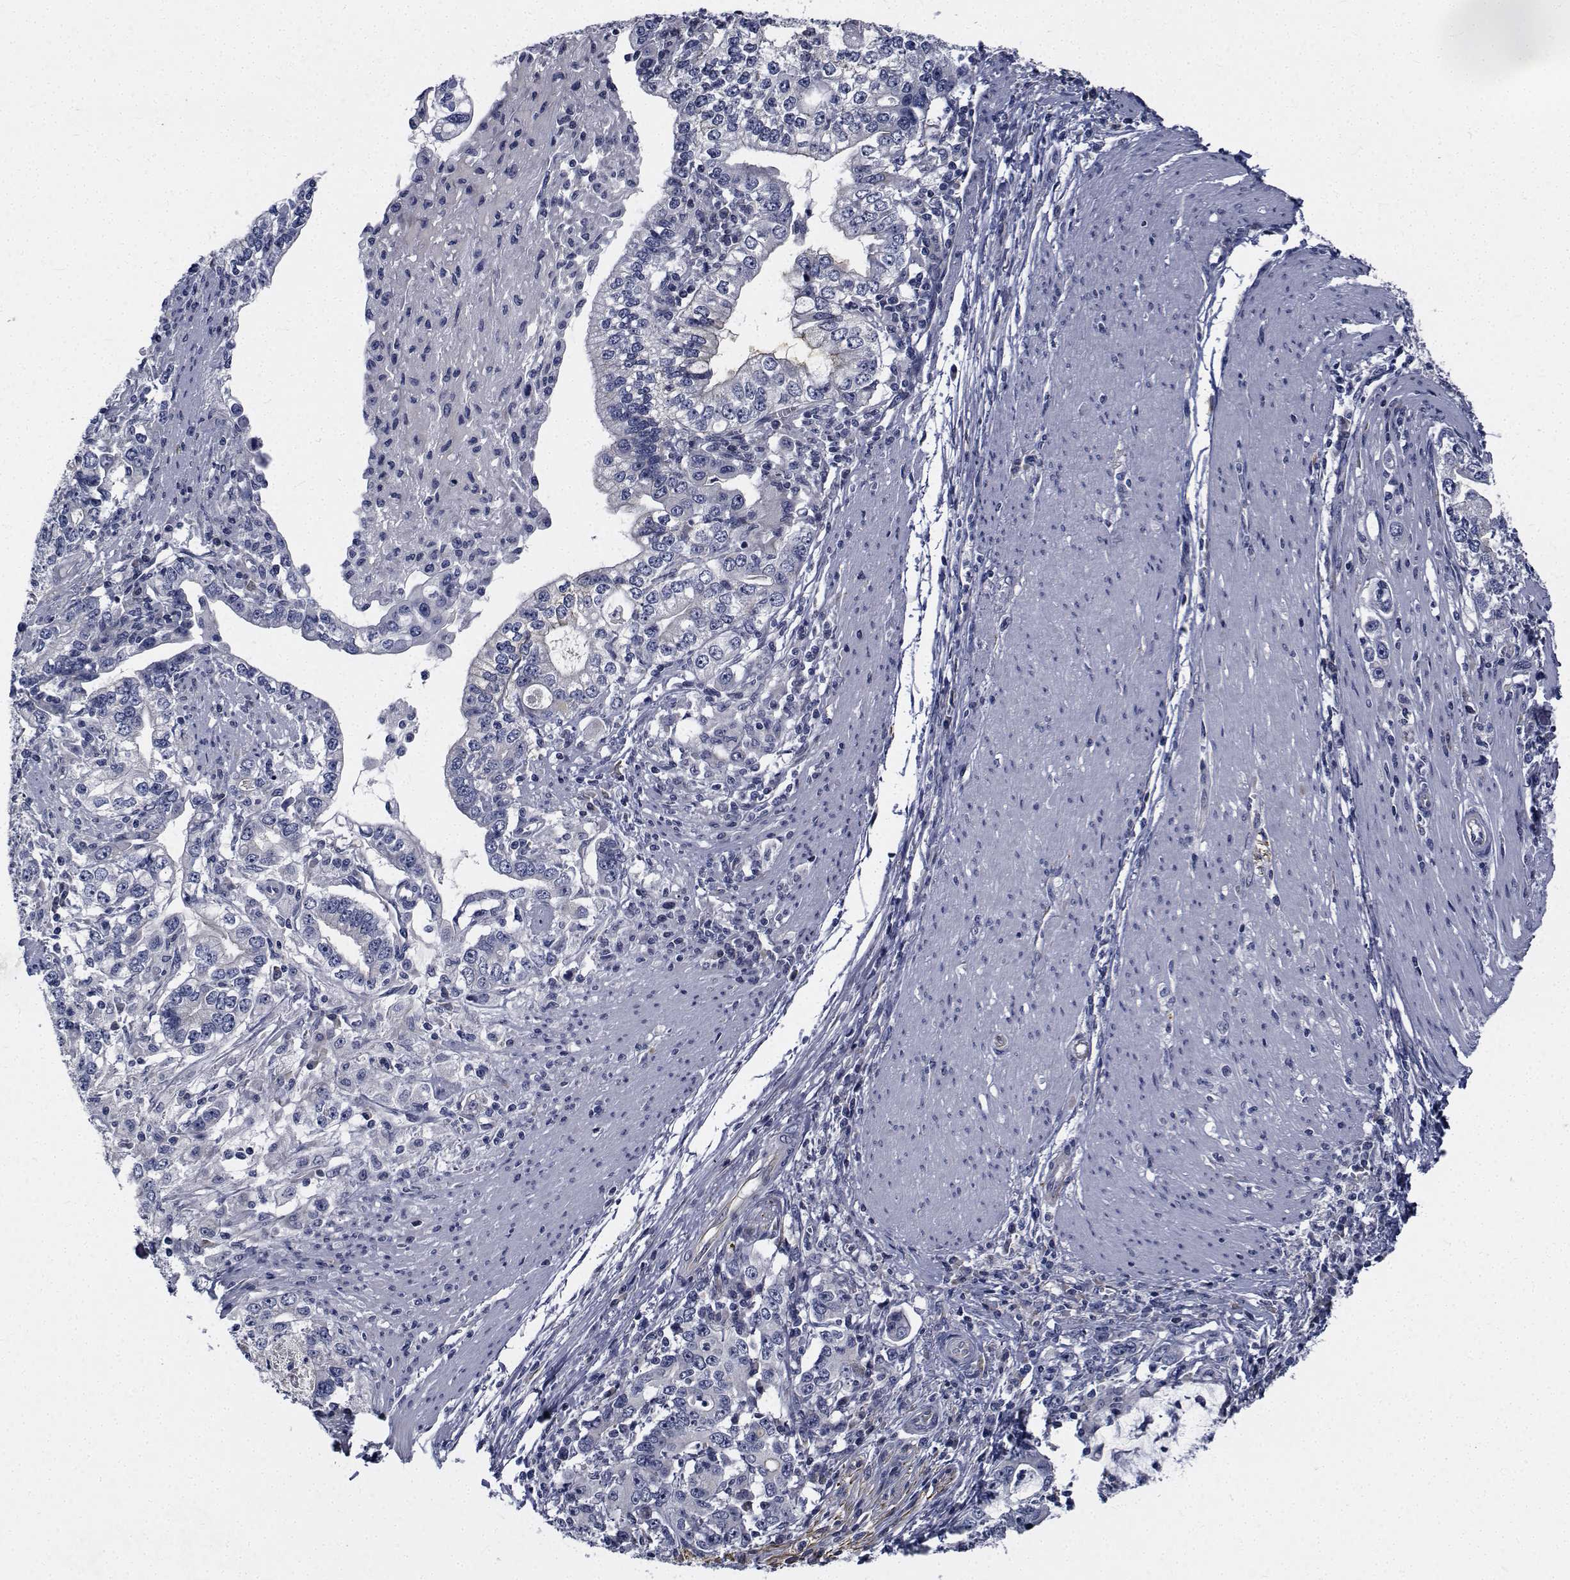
{"staining": {"intensity": "negative", "quantity": "none", "location": "none"}, "tissue": "stomach cancer", "cell_type": "Tumor cells", "image_type": "cancer", "snomed": [{"axis": "morphology", "description": "Adenocarcinoma, NOS"}, {"axis": "topography", "description": "Stomach, lower"}], "caption": "This is a photomicrograph of immunohistochemistry staining of adenocarcinoma (stomach), which shows no staining in tumor cells.", "gene": "TTBK1", "patient": {"sex": "female", "age": 72}}